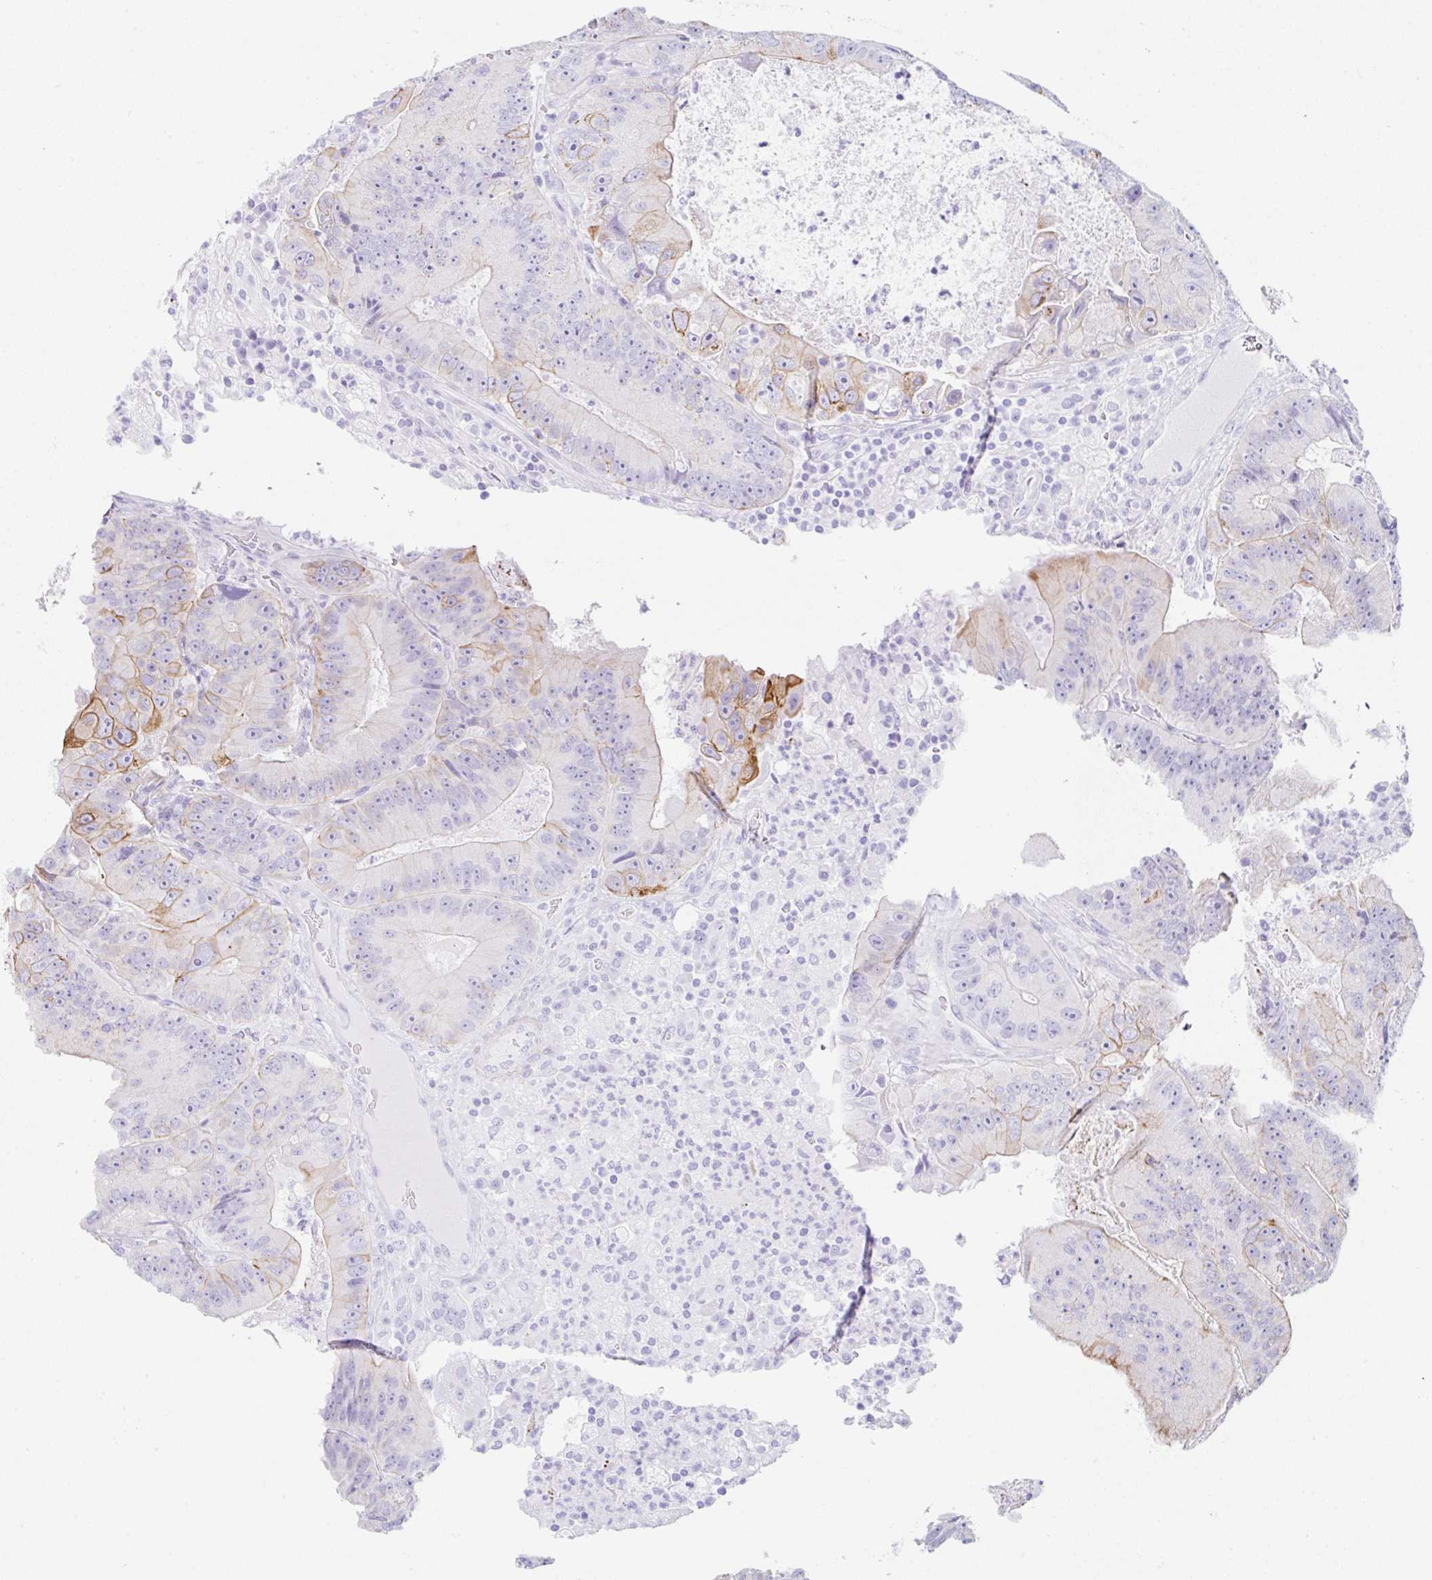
{"staining": {"intensity": "moderate", "quantity": "<25%", "location": "cytoplasmic/membranous"}, "tissue": "colorectal cancer", "cell_type": "Tumor cells", "image_type": "cancer", "snomed": [{"axis": "morphology", "description": "Adenocarcinoma, NOS"}, {"axis": "topography", "description": "Colon"}], "caption": "Tumor cells demonstrate moderate cytoplasmic/membranous expression in about <25% of cells in colorectal adenocarcinoma.", "gene": "CLDND2", "patient": {"sex": "female", "age": 86}}